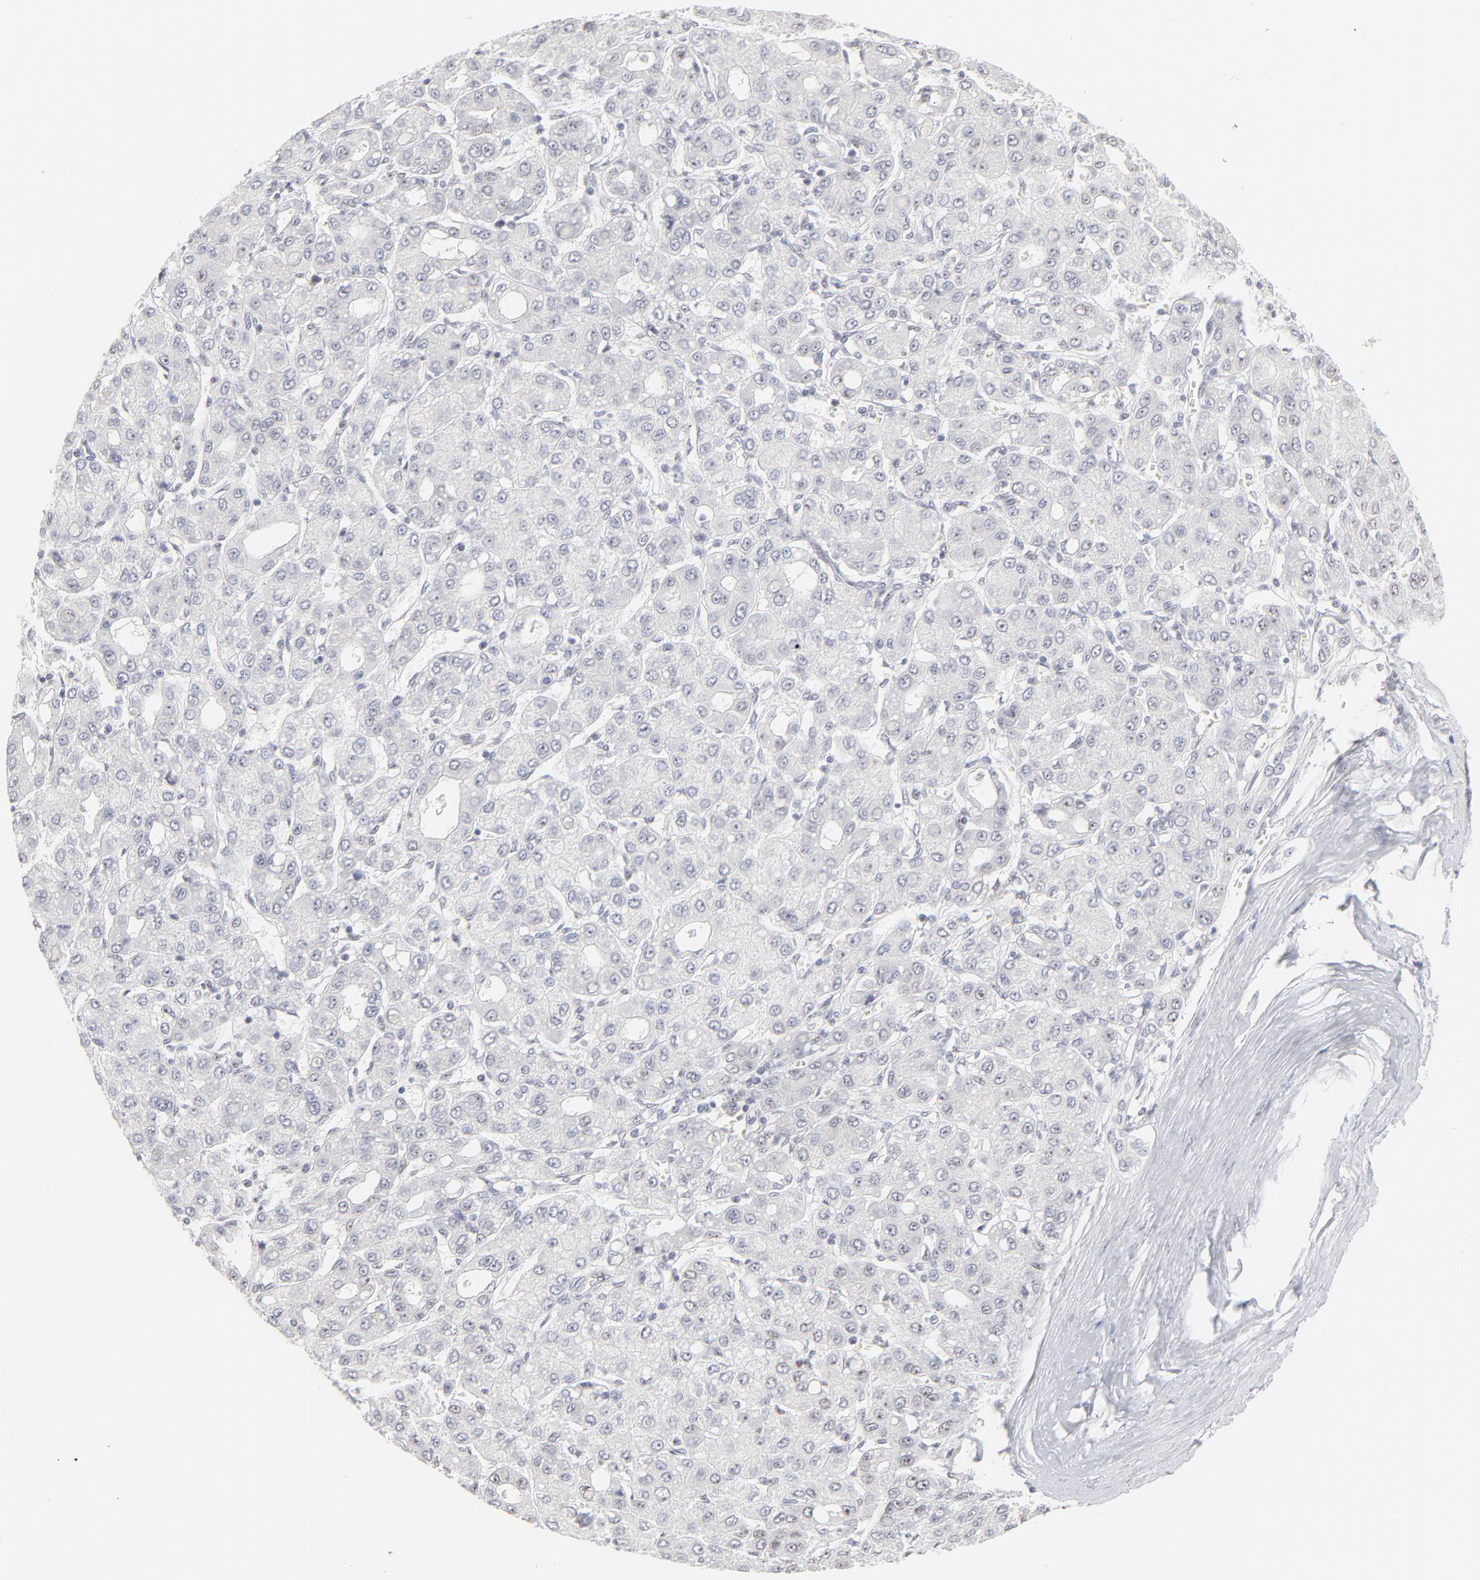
{"staining": {"intensity": "negative", "quantity": "none", "location": "none"}, "tissue": "liver cancer", "cell_type": "Tumor cells", "image_type": "cancer", "snomed": [{"axis": "morphology", "description": "Carcinoma, Hepatocellular, NOS"}, {"axis": "topography", "description": "Liver"}], "caption": "An immunohistochemistry micrograph of hepatocellular carcinoma (liver) is shown. There is no staining in tumor cells of hepatocellular carcinoma (liver).", "gene": "NFIL3", "patient": {"sex": "male", "age": 69}}